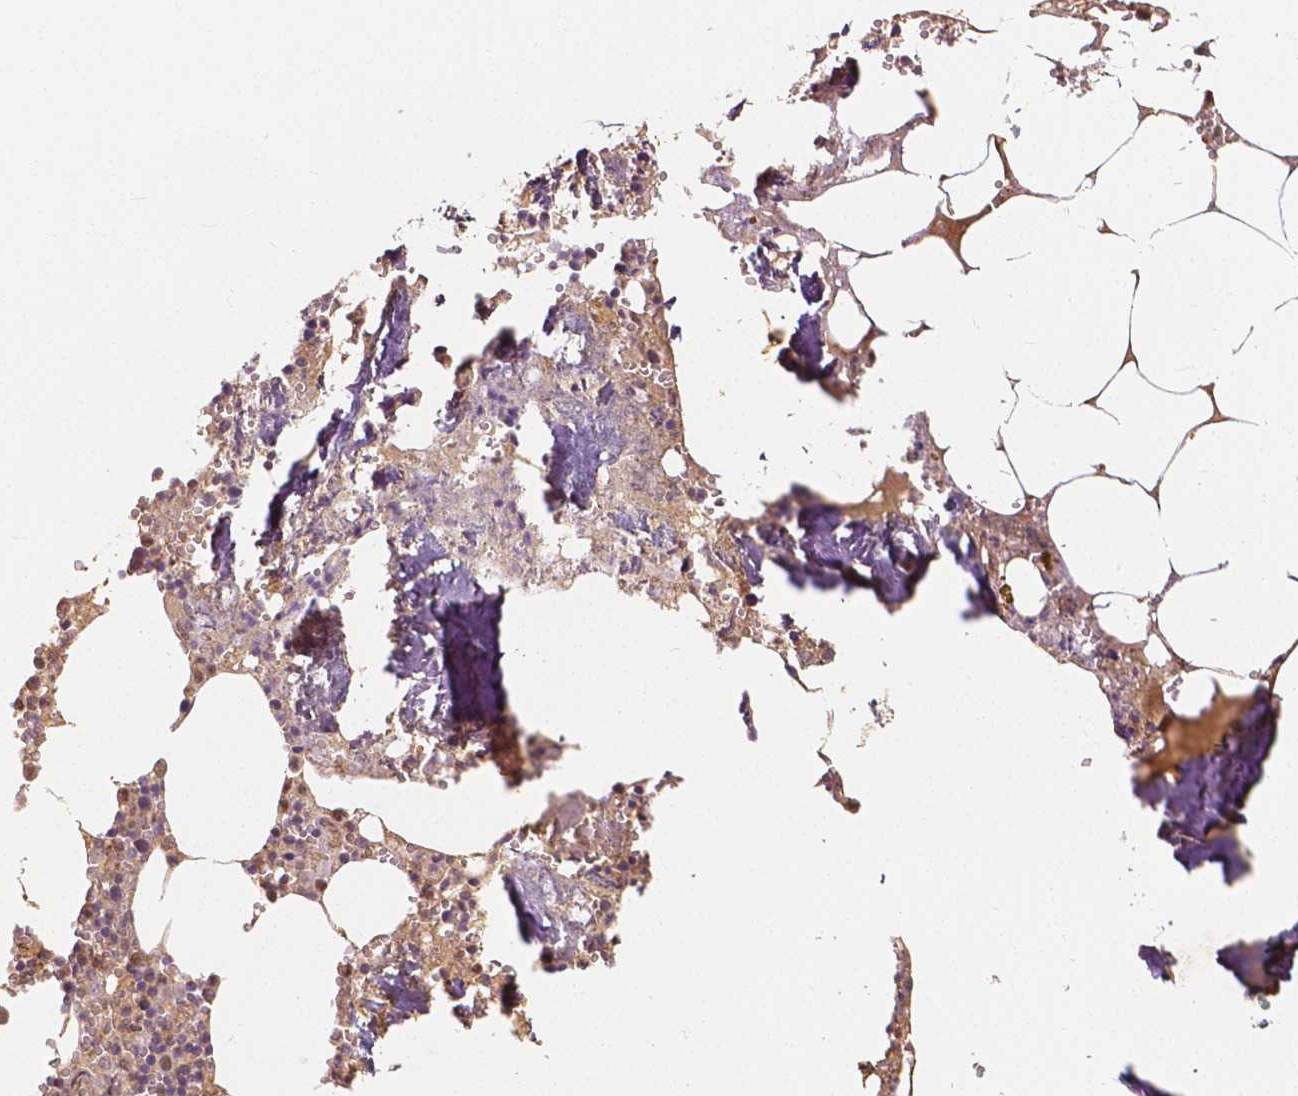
{"staining": {"intensity": "moderate", "quantity": ">75%", "location": "cytoplasmic/membranous,nuclear"}, "tissue": "bone marrow", "cell_type": "Hematopoietic cells", "image_type": "normal", "snomed": [{"axis": "morphology", "description": "Normal tissue, NOS"}, {"axis": "topography", "description": "Bone marrow"}], "caption": "A brown stain shows moderate cytoplasmic/membranous,nuclear positivity of a protein in hematopoietic cells of unremarkable human bone marrow.", "gene": "NAPRT", "patient": {"sex": "male", "age": 54}}